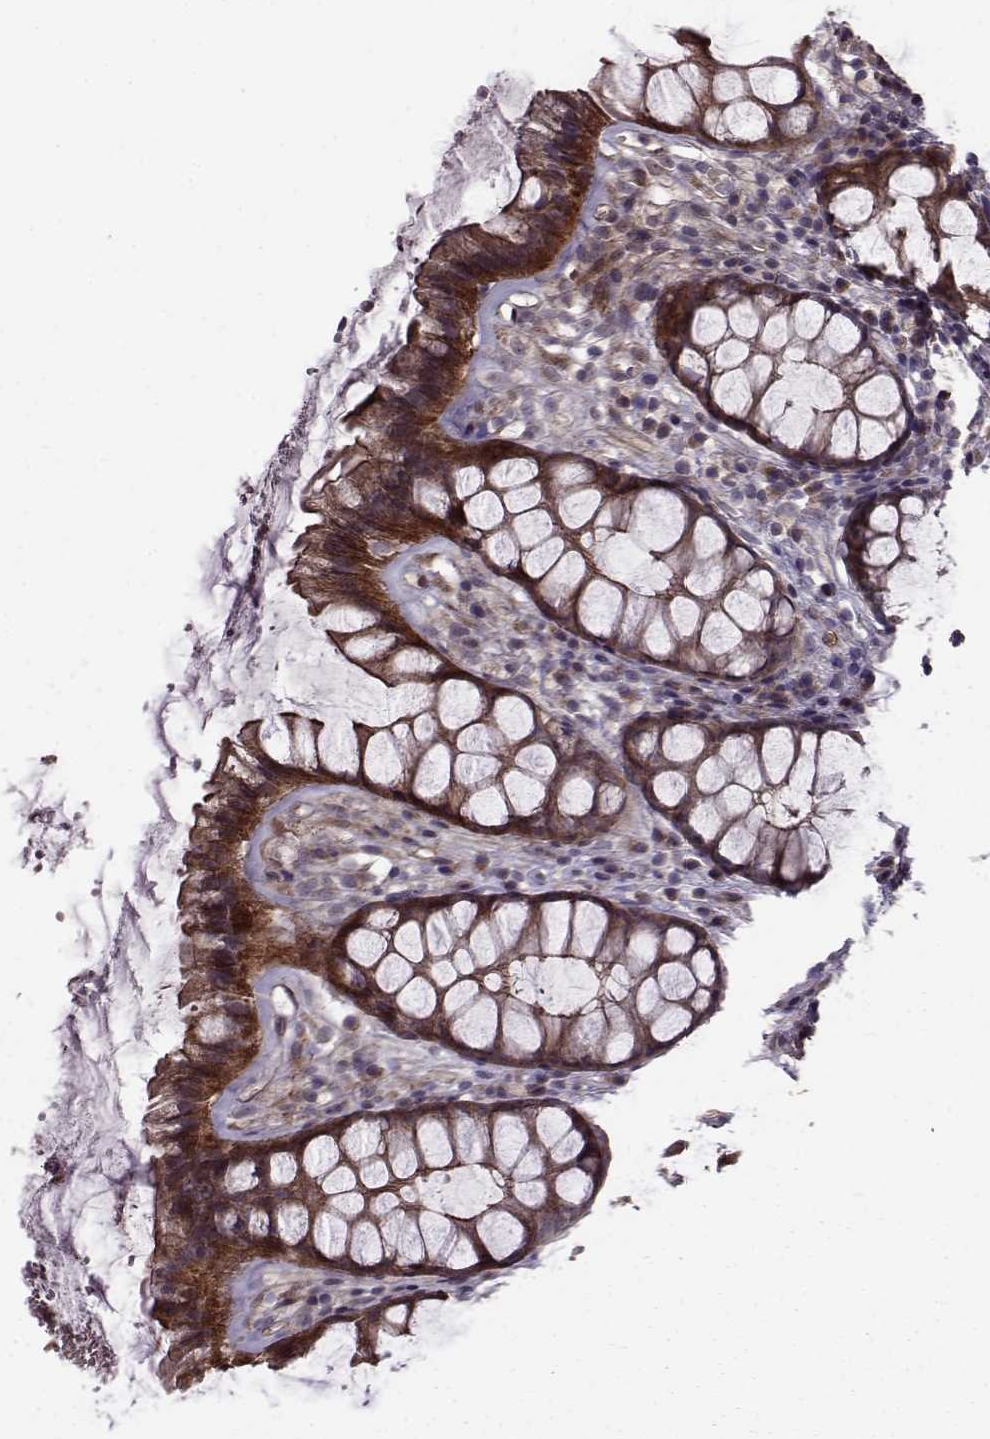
{"staining": {"intensity": "strong", "quantity": ">75%", "location": "cytoplasmic/membranous"}, "tissue": "rectum", "cell_type": "Glandular cells", "image_type": "normal", "snomed": [{"axis": "morphology", "description": "Normal tissue, NOS"}, {"axis": "topography", "description": "Rectum"}], "caption": "Immunohistochemistry of benign human rectum exhibits high levels of strong cytoplasmic/membranous expression in approximately >75% of glandular cells.", "gene": "SYNPO", "patient": {"sex": "female", "age": 62}}